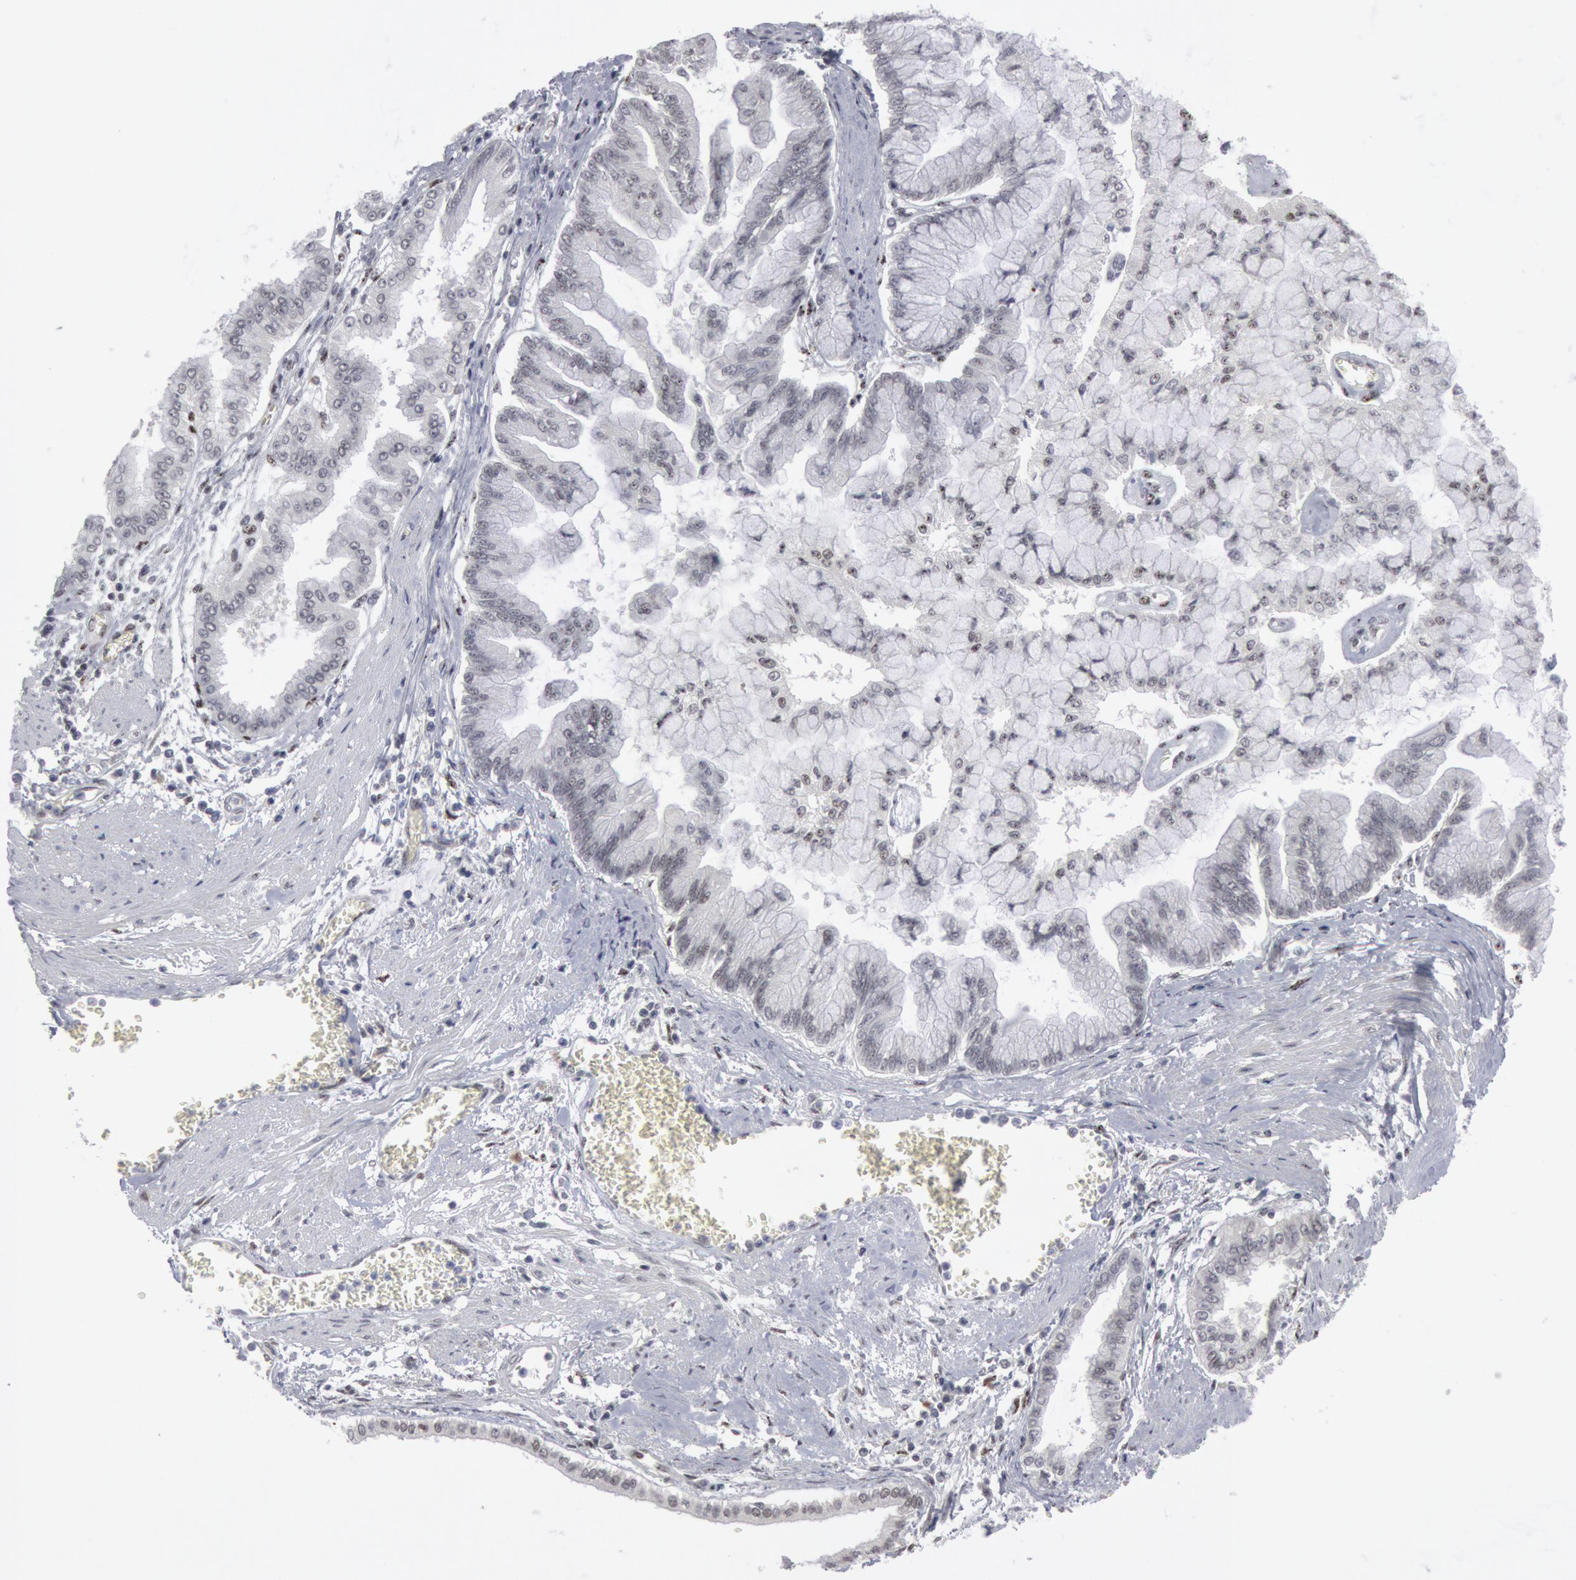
{"staining": {"intensity": "negative", "quantity": "none", "location": "none"}, "tissue": "liver cancer", "cell_type": "Tumor cells", "image_type": "cancer", "snomed": [{"axis": "morphology", "description": "Cholangiocarcinoma"}, {"axis": "topography", "description": "Liver"}], "caption": "This is an immunohistochemistry photomicrograph of liver cholangiocarcinoma. There is no staining in tumor cells.", "gene": "FOXO1", "patient": {"sex": "female", "age": 79}}